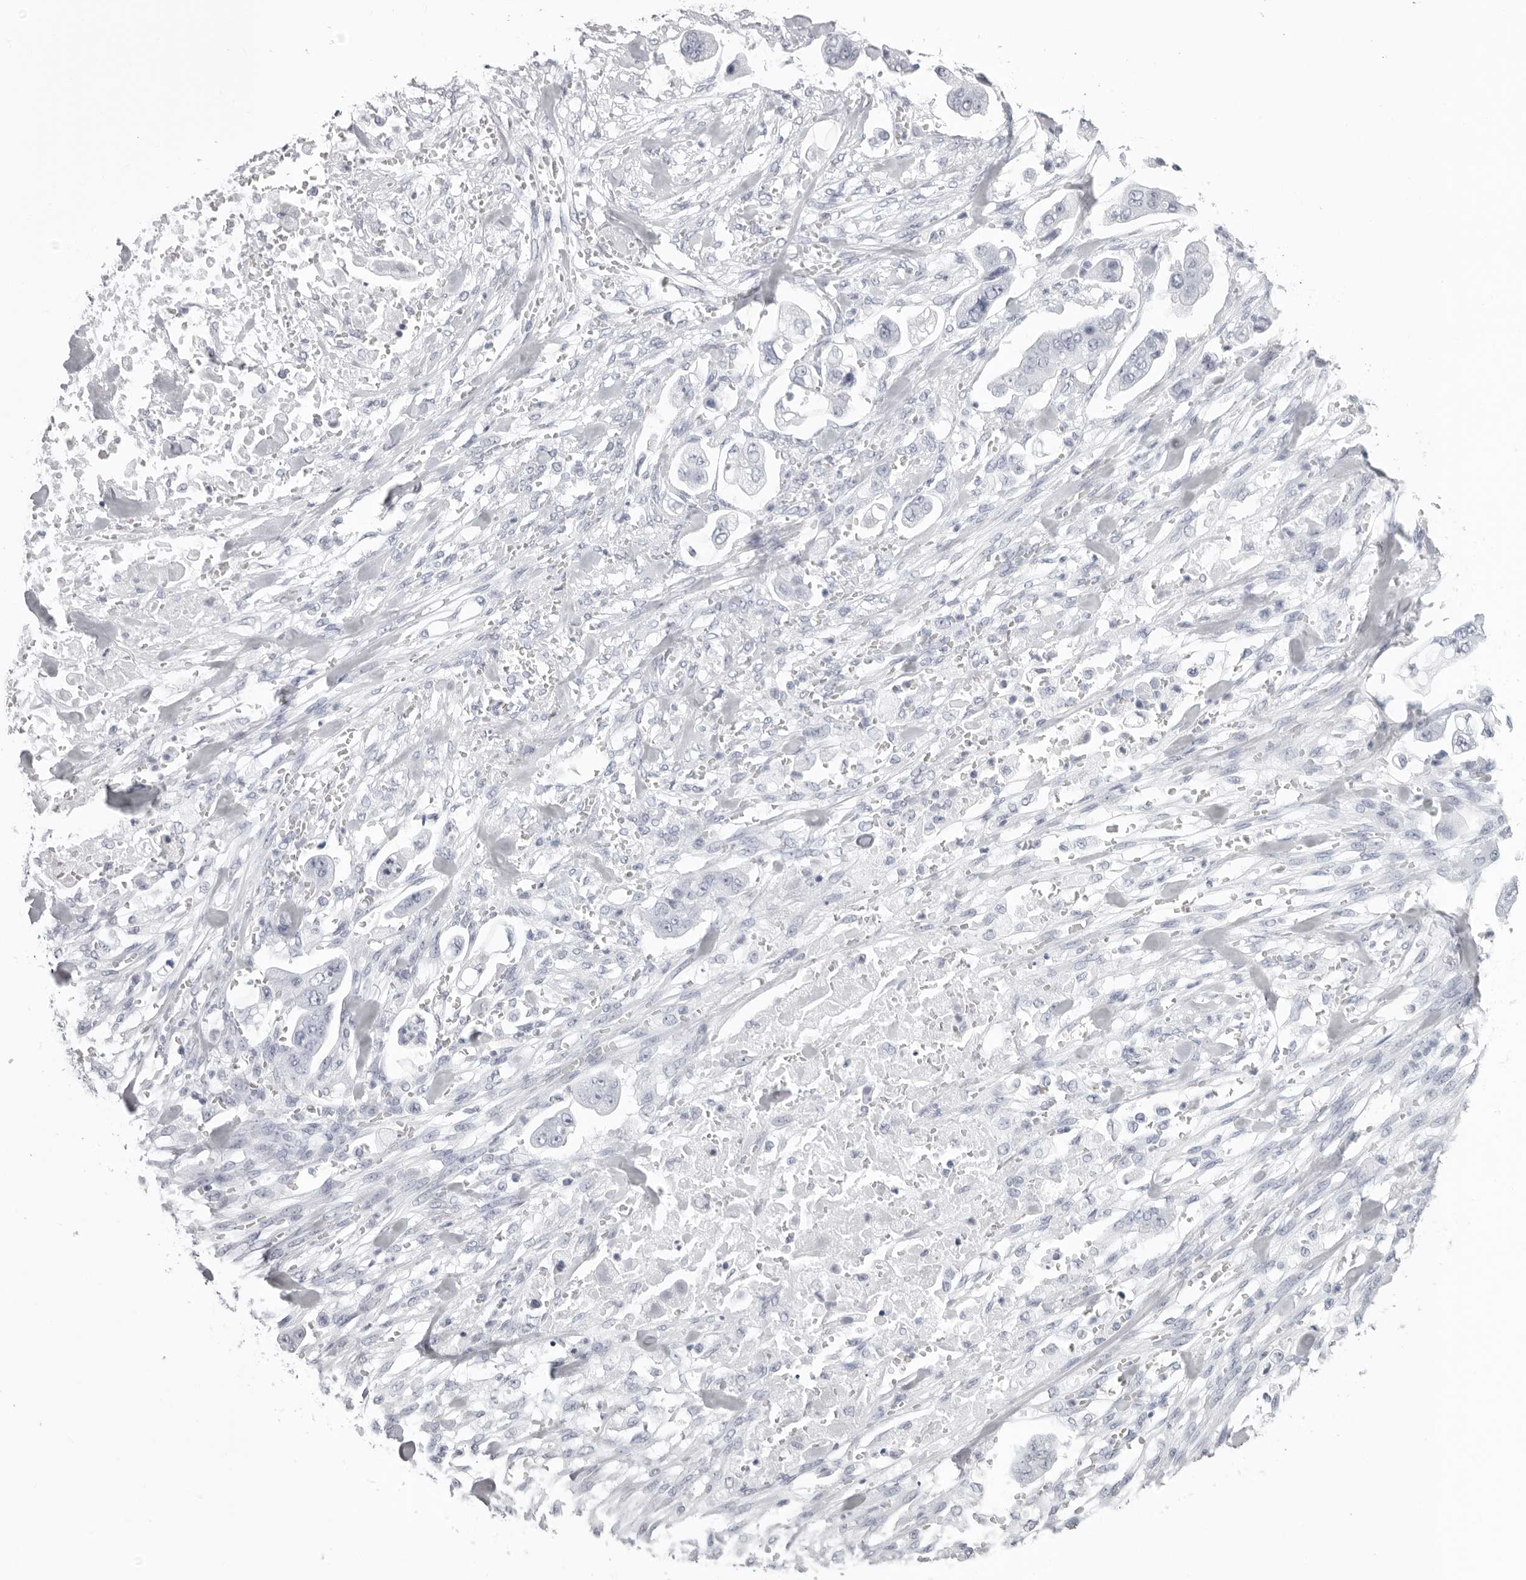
{"staining": {"intensity": "negative", "quantity": "none", "location": "none"}, "tissue": "stomach cancer", "cell_type": "Tumor cells", "image_type": "cancer", "snomed": [{"axis": "morphology", "description": "Adenocarcinoma, NOS"}, {"axis": "topography", "description": "Stomach"}], "caption": "DAB (3,3'-diaminobenzidine) immunohistochemical staining of human stomach cancer (adenocarcinoma) demonstrates no significant expression in tumor cells.", "gene": "KLK9", "patient": {"sex": "male", "age": 62}}